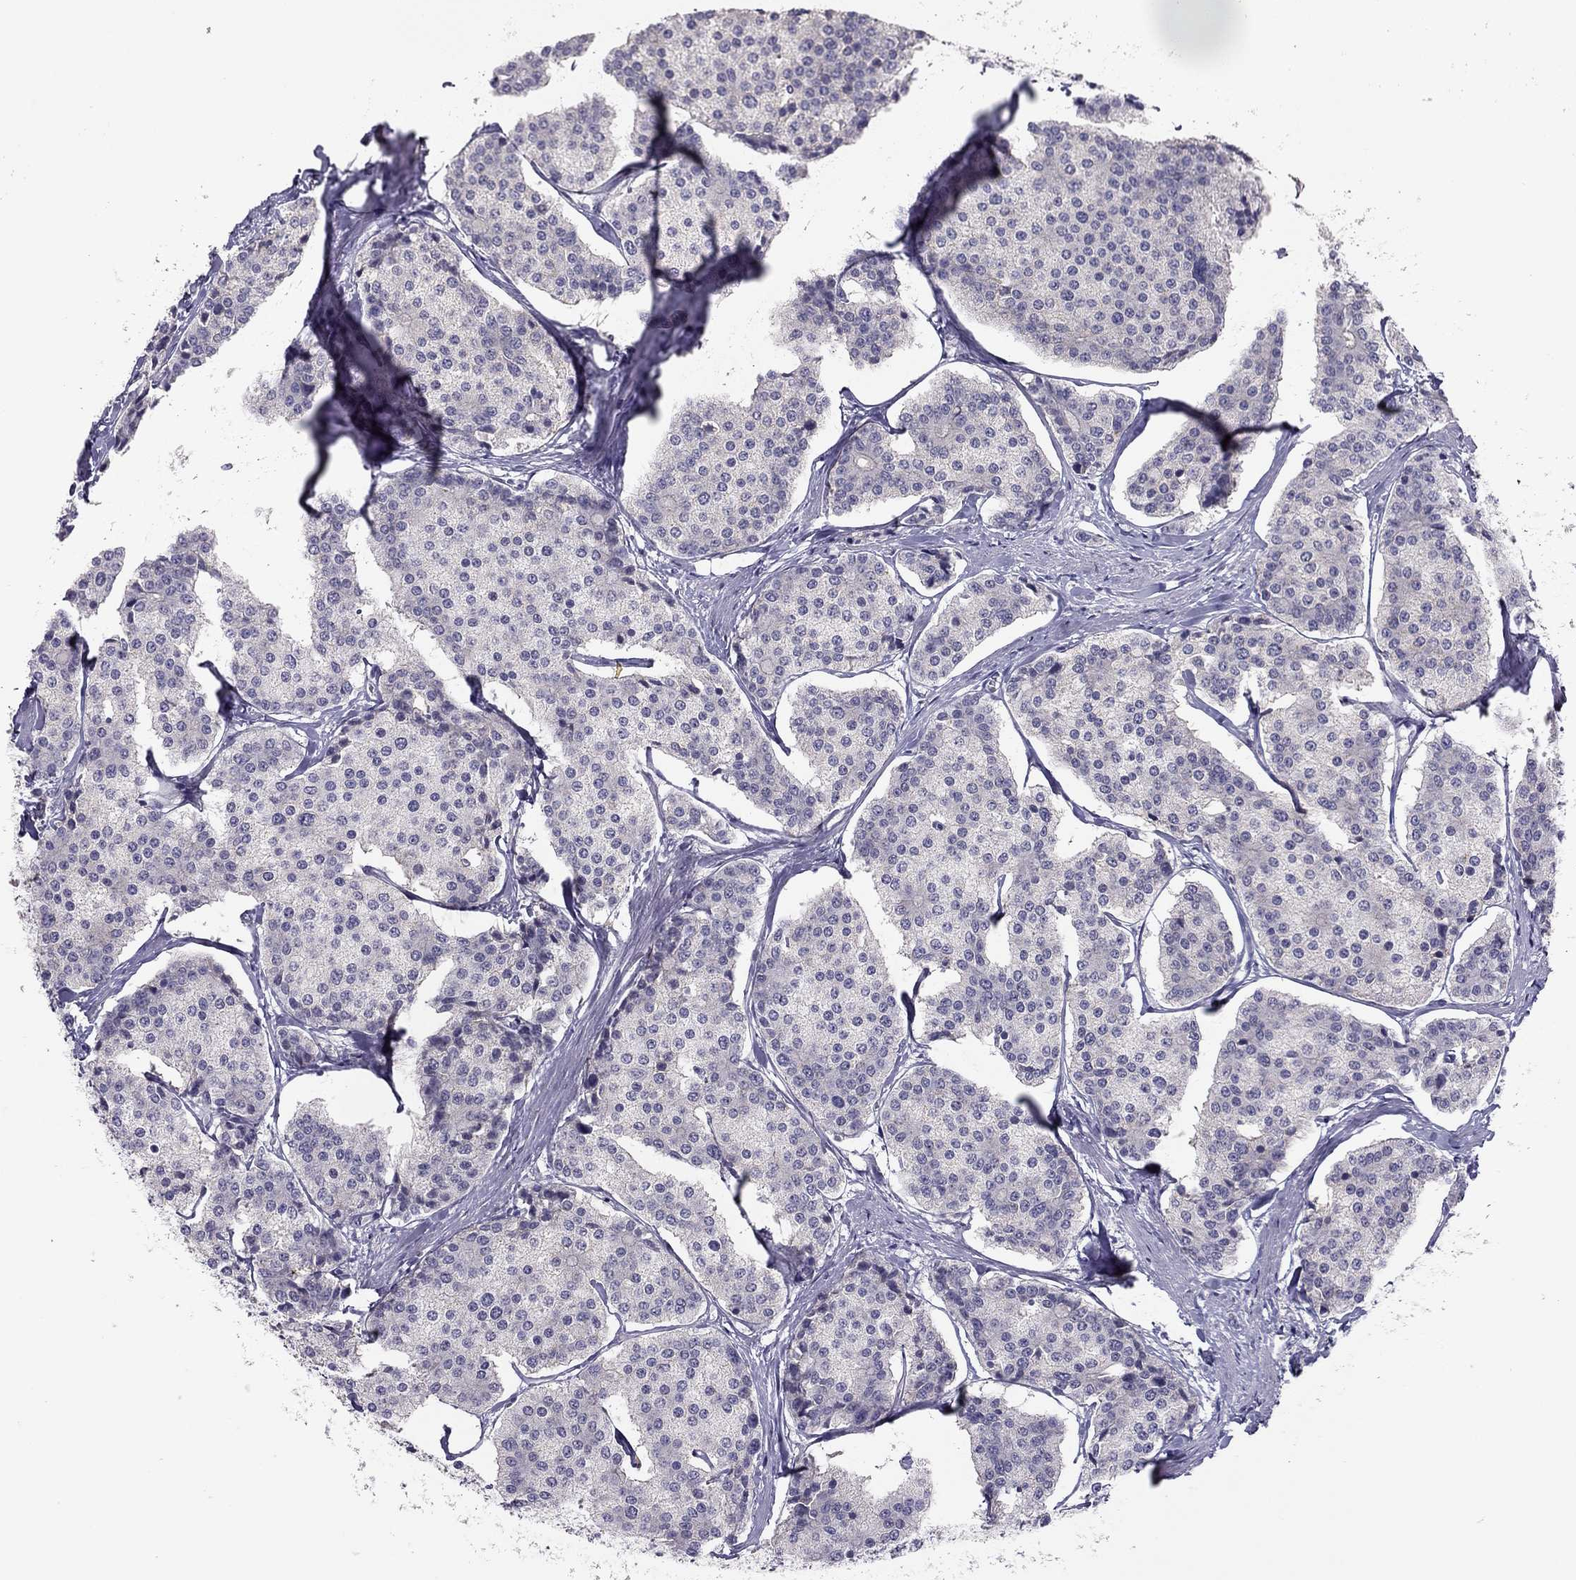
{"staining": {"intensity": "negative", "quantity": "none", "location": "none"}, "tissue": "carcinoid", "cell_type": "Tumor cells", "image_type": "cancer", "snomed": [{"axis": "morphology", "description": "Carcinoid, malignant, NOS"}, {"axis": "topography", "description": "Small intestine"}], "caption": "The histopathology image shows no significant expression in tumor cells of malignant carcinoid.", "gene": "ADORA2A", "patient": {"sex": "female", "age": 65}}